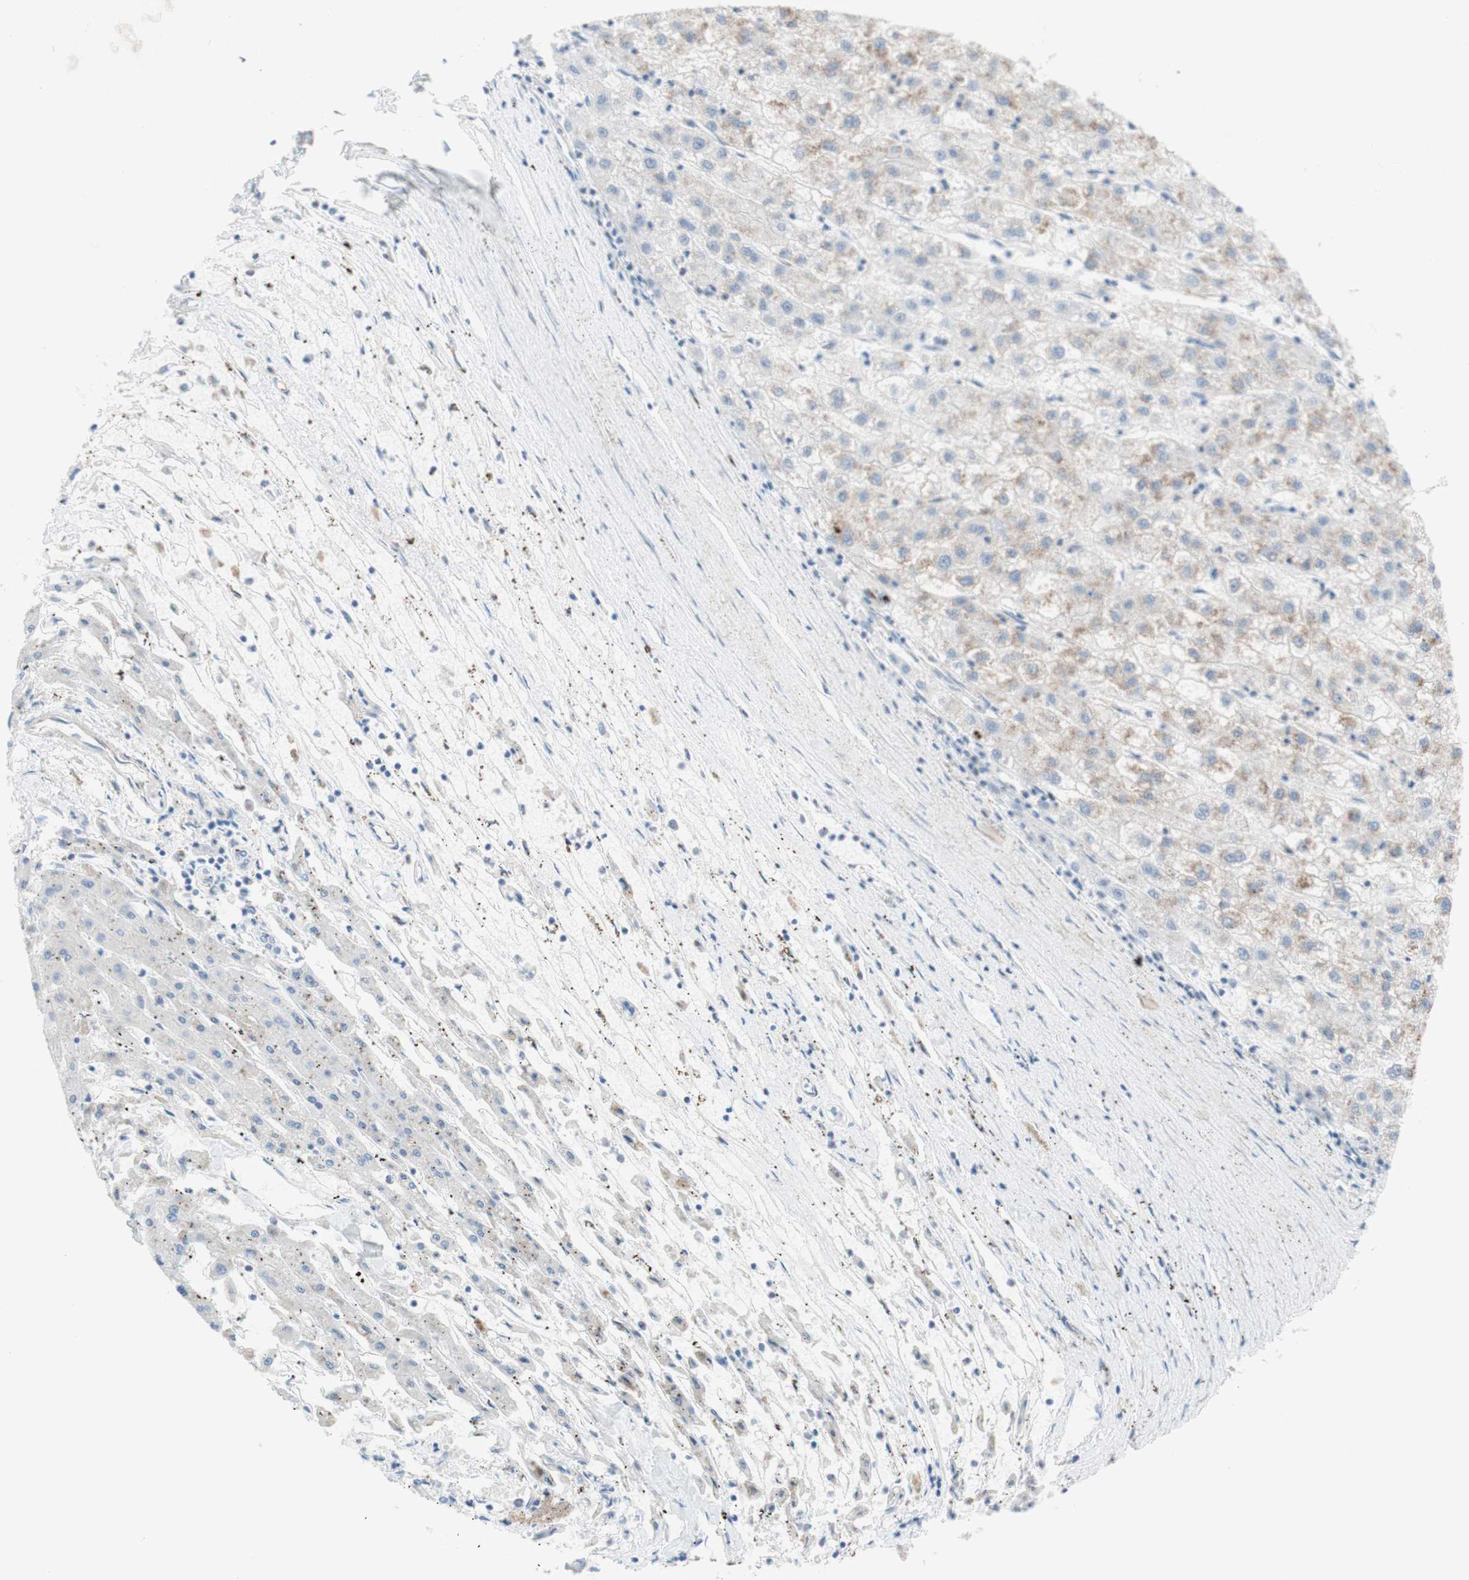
{"staining": {"intensity": "moderate", "quantity": ">75%", "location": "cytoplasmic/membranous"}, "tissue": "liver cancer", "cell_type": "Tumor cells", "image_type": "cancer", "snomed": [{"axis": "morphology", "description": "Carcinoma, Hepatocellular, NOS"}, {"axis": "topography", "description": "Liver"}], "caption": "A brown stain labels moderate cytoplasmic/membranous expression of a protein in liver cancer tumor cells. (Brightfield microscopy of DAB IHC at high magnification).", "gene": "POU2AF1", "patient": {"sex": "male", "age": 72}}